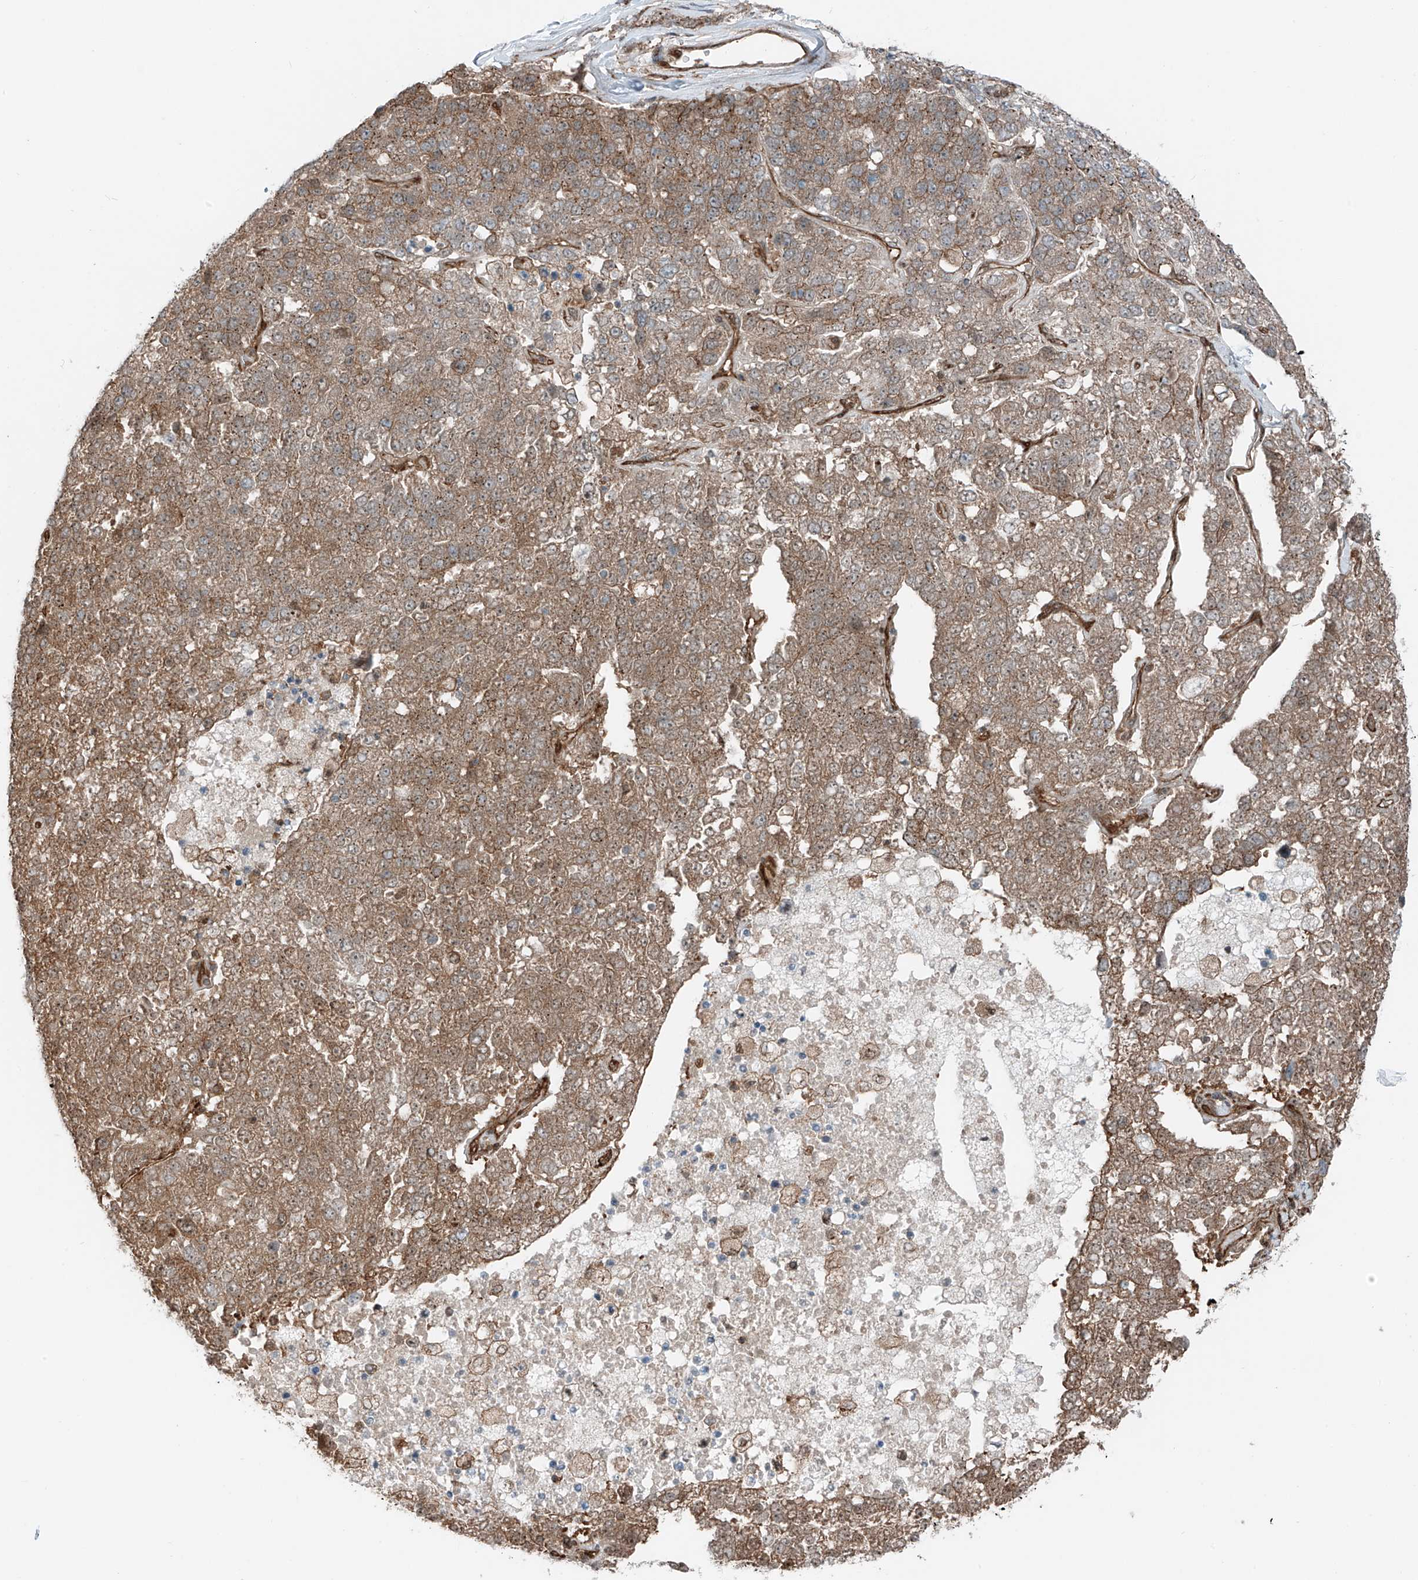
{"staining": {"intensity": "moderate", "quantity": ">75%", "location": "cytoplasmic/membranous"}, "tissue": "pancreatic cancer", "cell_type": "Tumor cells", "image_type": "cancer", "snomed": [{"axis": "morphology", "description": "Adenocarcinoma, NOS"}, {"axis": "topography", "description": "Pancreas"}], "caption": "A histopathology image of human pancreatic cancer stained for a protein reveals moderate cytoplasmic/membranous brown staining in tumor cells. The protein of interest is stained brown, and the nuclei are stained in blue (DAB IHC with brightfield microscopy, high magnification).", "gene": "USP48", "patient": {"sex": "female", "age": 61}}